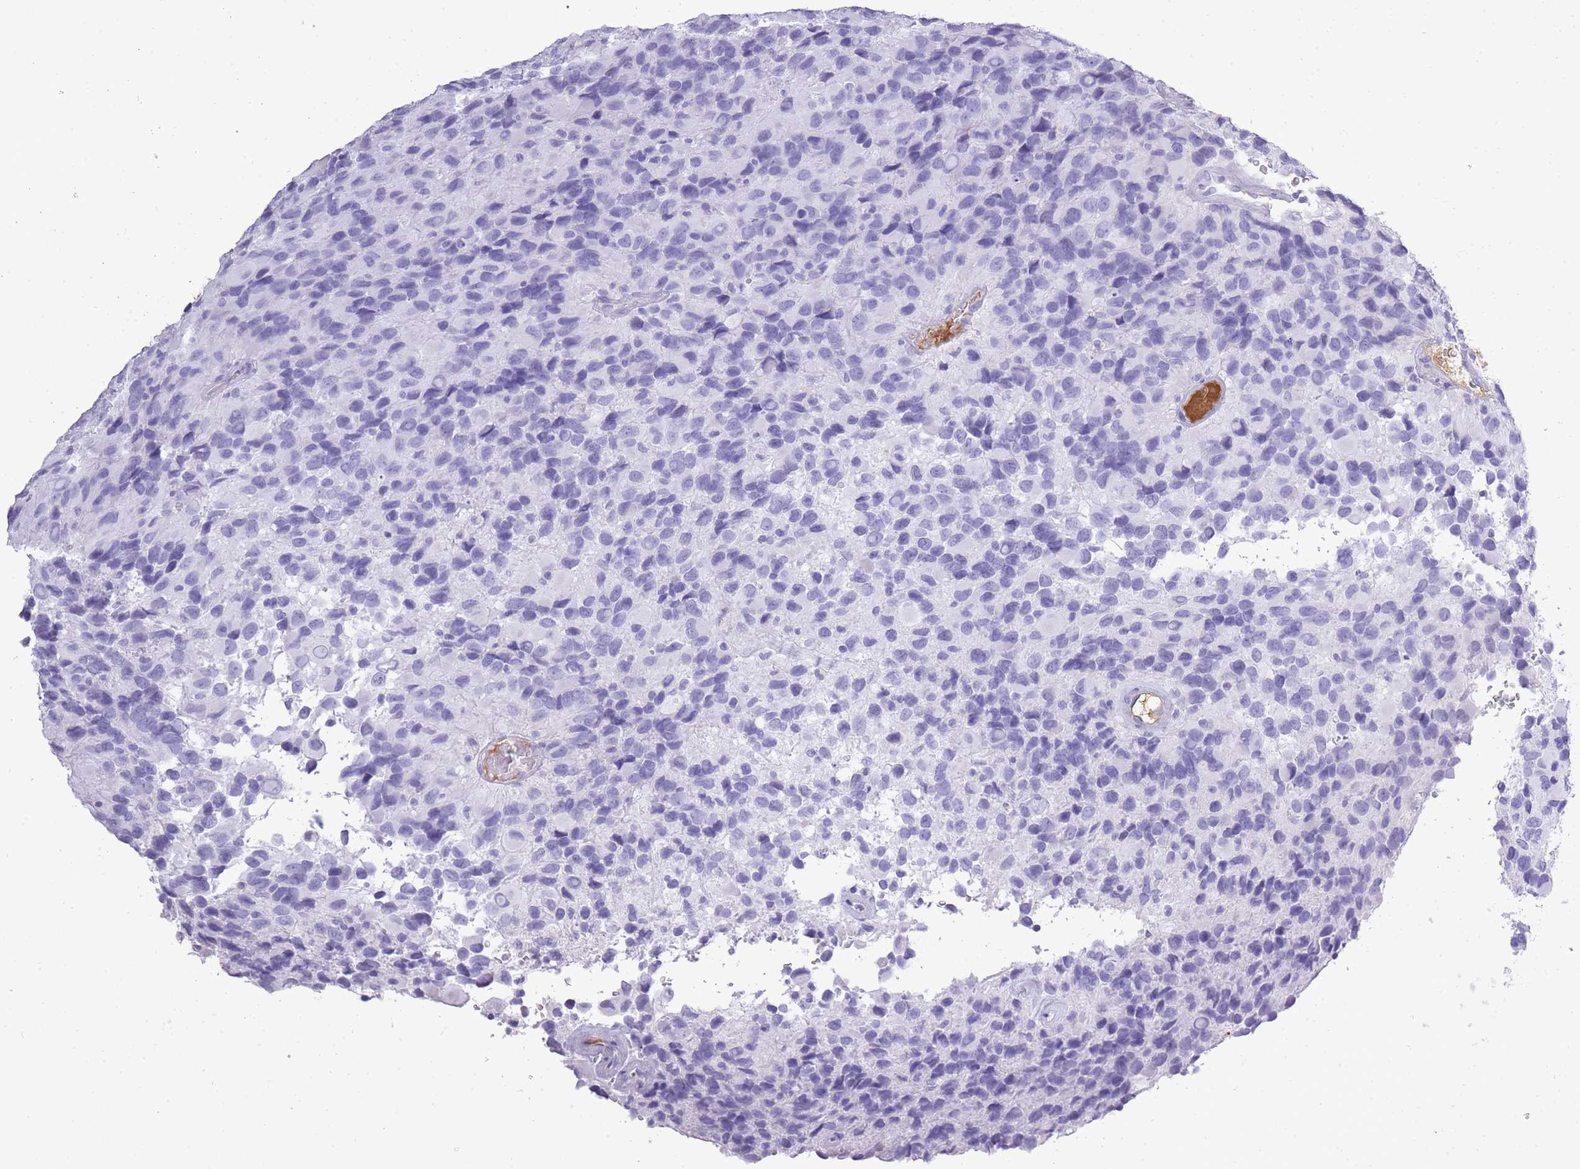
{"staining": {"intensity": "negative", "quantity": "none", "location": "none"}, "tissue": "glioma", "cell_type": "Tumor cells", "image_type": "cancer", "snomed": [{"axis": "morphology", "description": "Glioma, malignant, High grade"}, {"axis": "topography", "description": "Brain"}], "caption": "DAB immunohistochemical staining of human malignant glioma (high-grade) displays no significant positivity in tumor cells. (DAB (3,3'-diaminobenzidine) immunohistochemistry with hematoxylin counter stain).", "gene": "IGKV1D-42", "patient": {"sex": "male", "age": 77}}